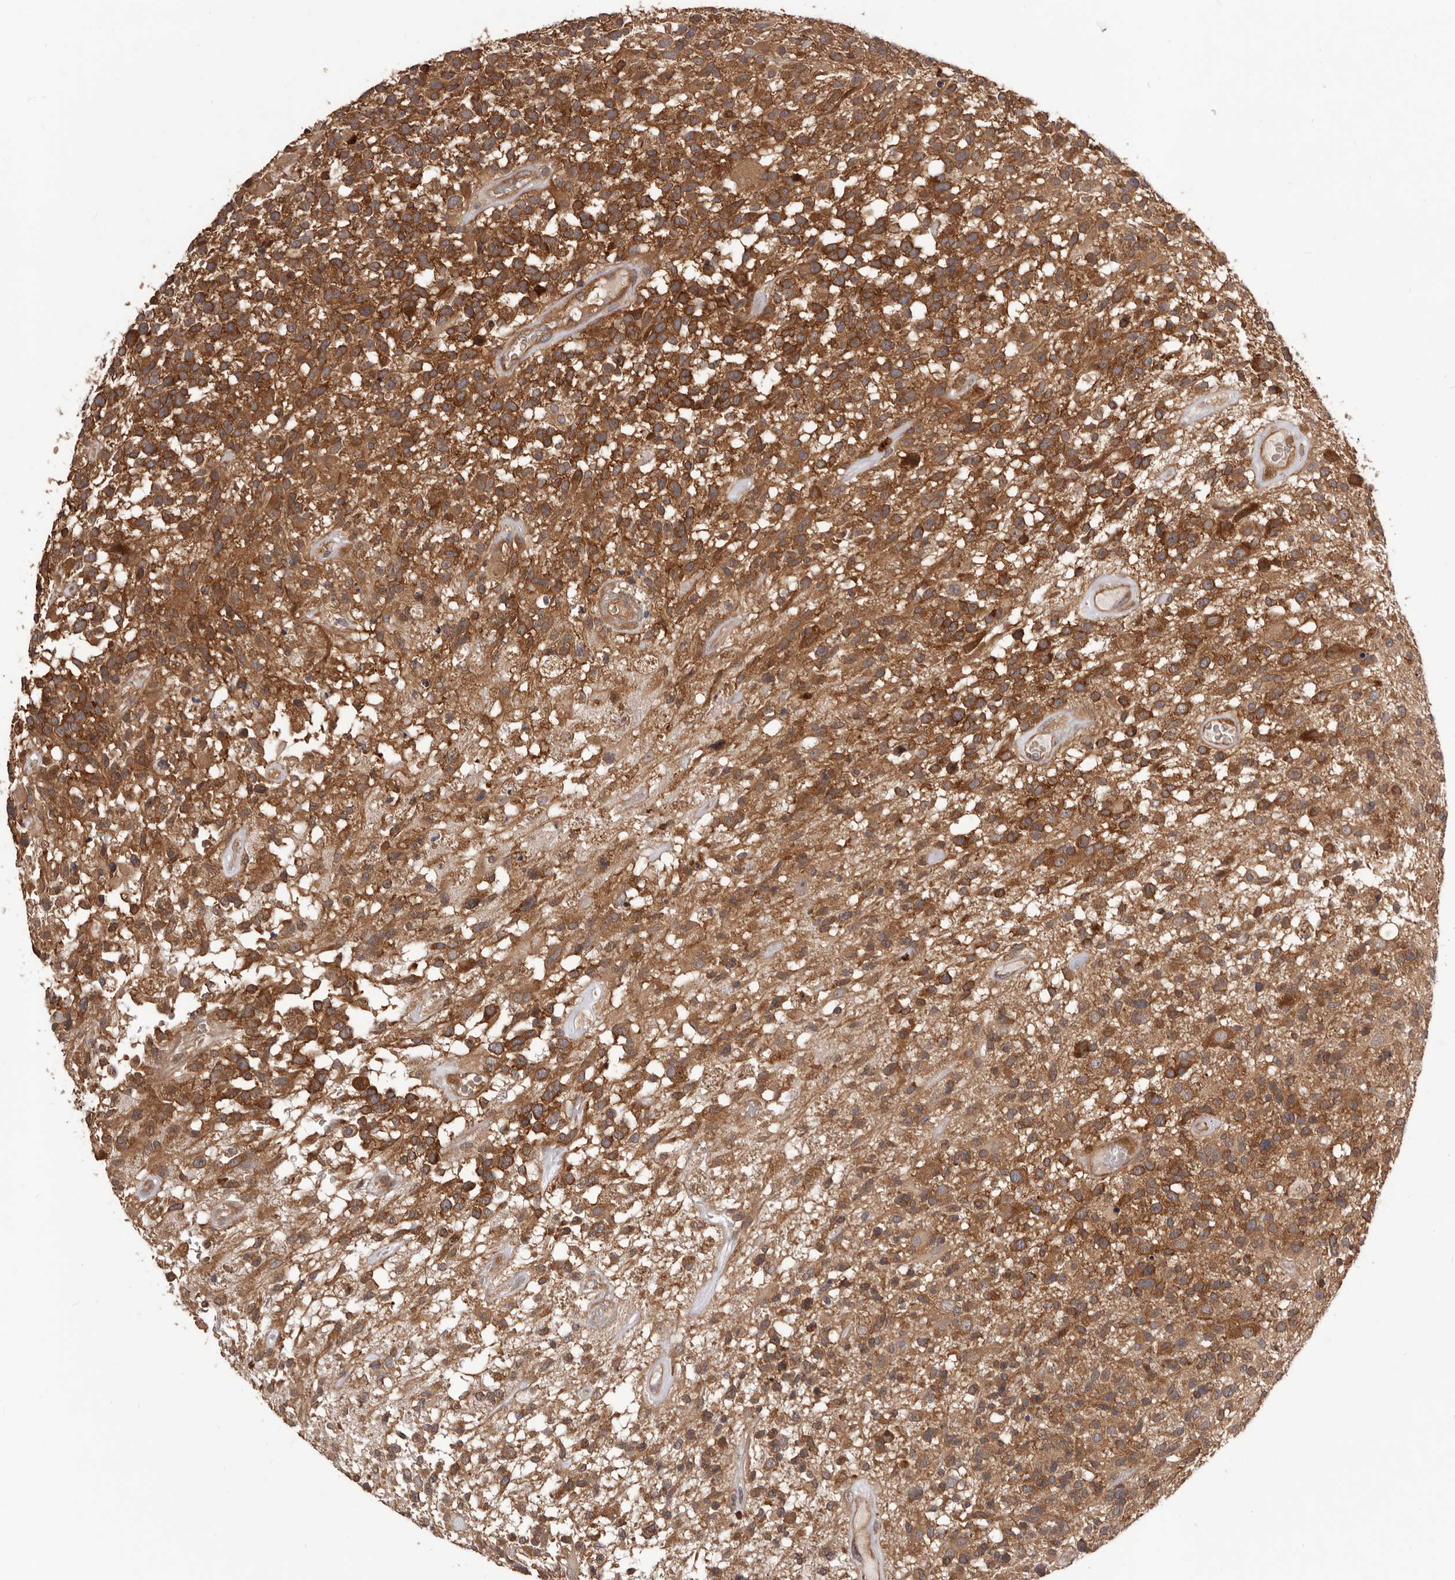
{"staining": {"intensity": "moderate", "quantity": ">75%", "location": "cytoplasmic/membranous"}, "tissue": "glioma", "cell_type": "Tumor cells", "image_type": "cancer", "snomed": [{"axis": "morphology", "description": "Glioma, malignant, High grade"}, {"axis": "morphology", "description": "Glioblastoma, NOS"}, {"axis": "topography", "description": "Brain"}], "caption": "This photomicrograph demonstrates IHC staining of human malignant glioma (high-grade), with medium moderate cytoplasmic/membranous staining in approximately >75% of tumor cells.", "gene": "HBS1L", "patient": {"sex": "male", "age": 60}}